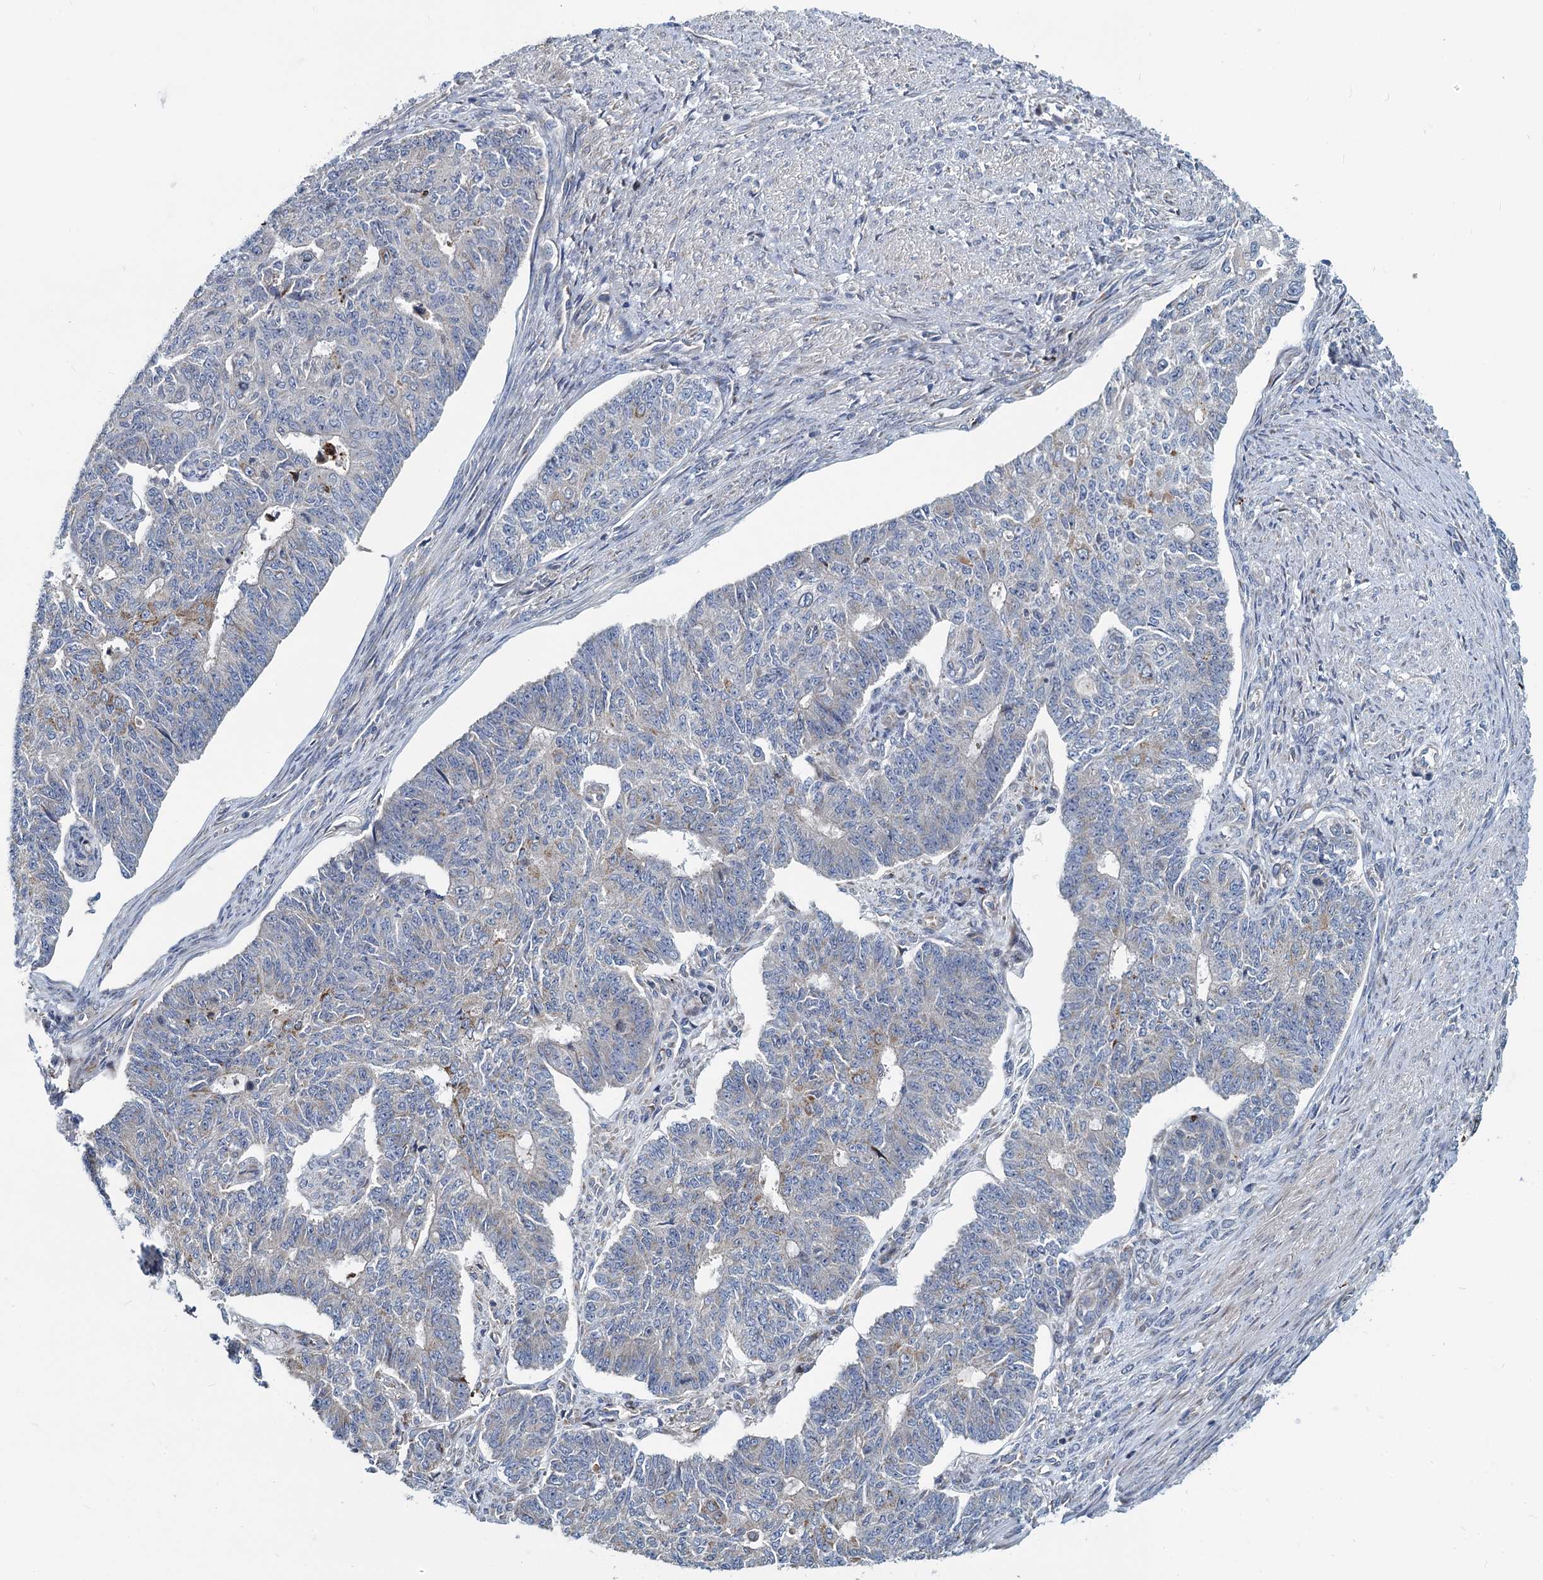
{"staining": {"intensity": "weak", "quantity": "<25%", "location": "cytoplasmic/membranous"}, "tissue": "endometrial cancer", "cell_type": "Tumor cells", "image_type": "cancer", "snomed": [{"axis": "morphology", "description": "Adenocarcinoma, NOS"}, {"axis": "topography", "description": "Endometrium"}], "caption": "The micrograph shows no staining of tumor cells in adenocarcinoma (endometrial). Brightfield microscopy of immunohistochemistry (IHC) stained with DAB (brown) and hematoxylin (blue), captured at high magnification.", "gene": "DCUN1D2", "patient": {"sex": "female", "age": 32}}